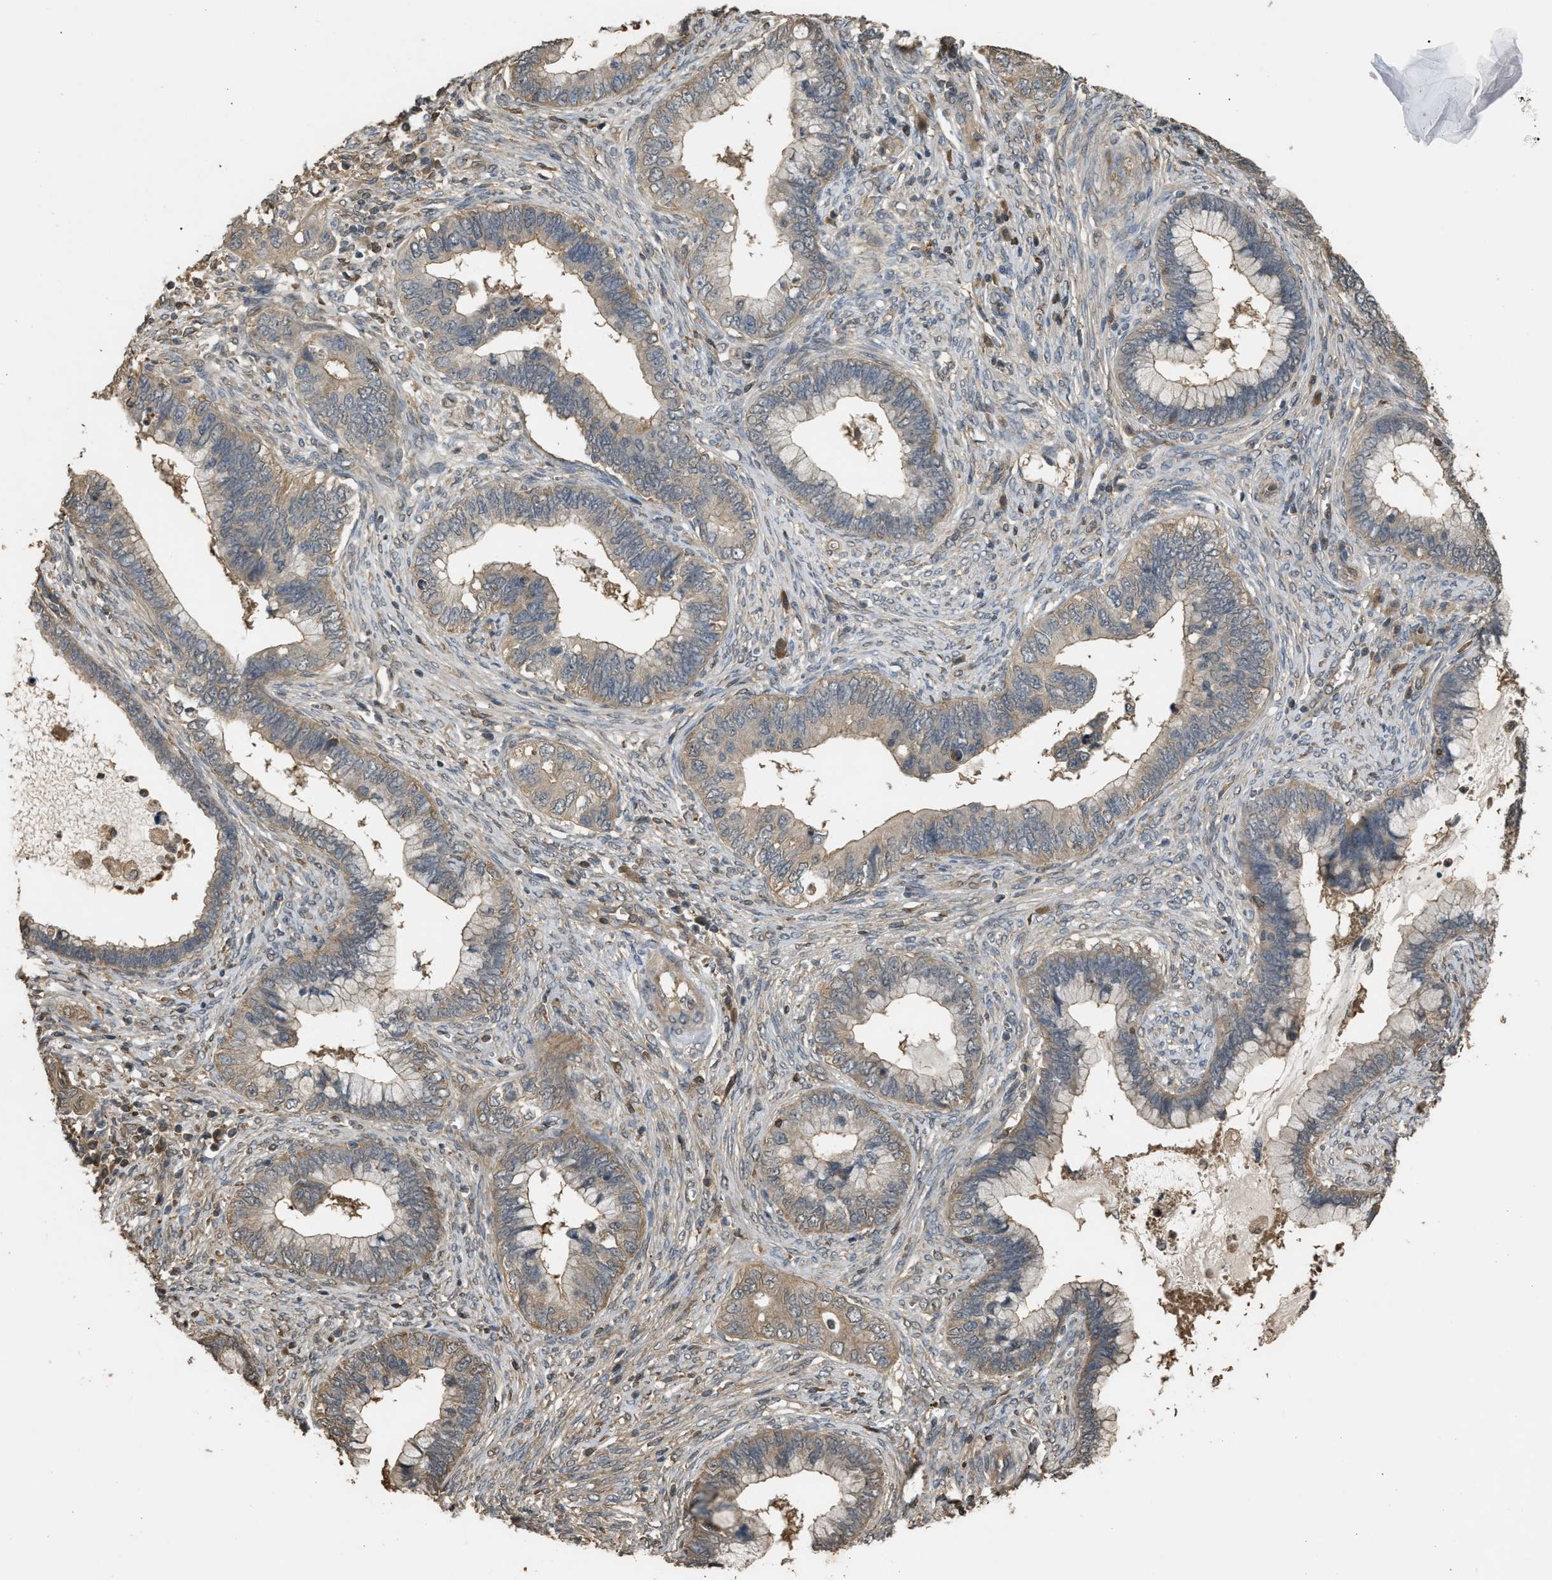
{"staining": {"intensity": "weak", "quantity": "<25%", "location": "cytoplasmic/membranous"}, "tissue": "cervical cancer", "cell_type": "Tumor cells", "image_type": "cancer", "snomed": [{"axis": "morphology", "description": "Adenocarcinoma, NOS"}, {"axis": "topography", "description": "Cervix"}], "caption": "The image demonstrates no significant positivity in tumor cells of cervical cancer (adenocarcinoma). The staining was performed using DAB to visualize the protein expression in brown, while the nuclei were stained in blue with hematoxylin (Magnification: 20x).", "gene": "ARHGDIA", "patient": {"sex": "female", "age": 44}}